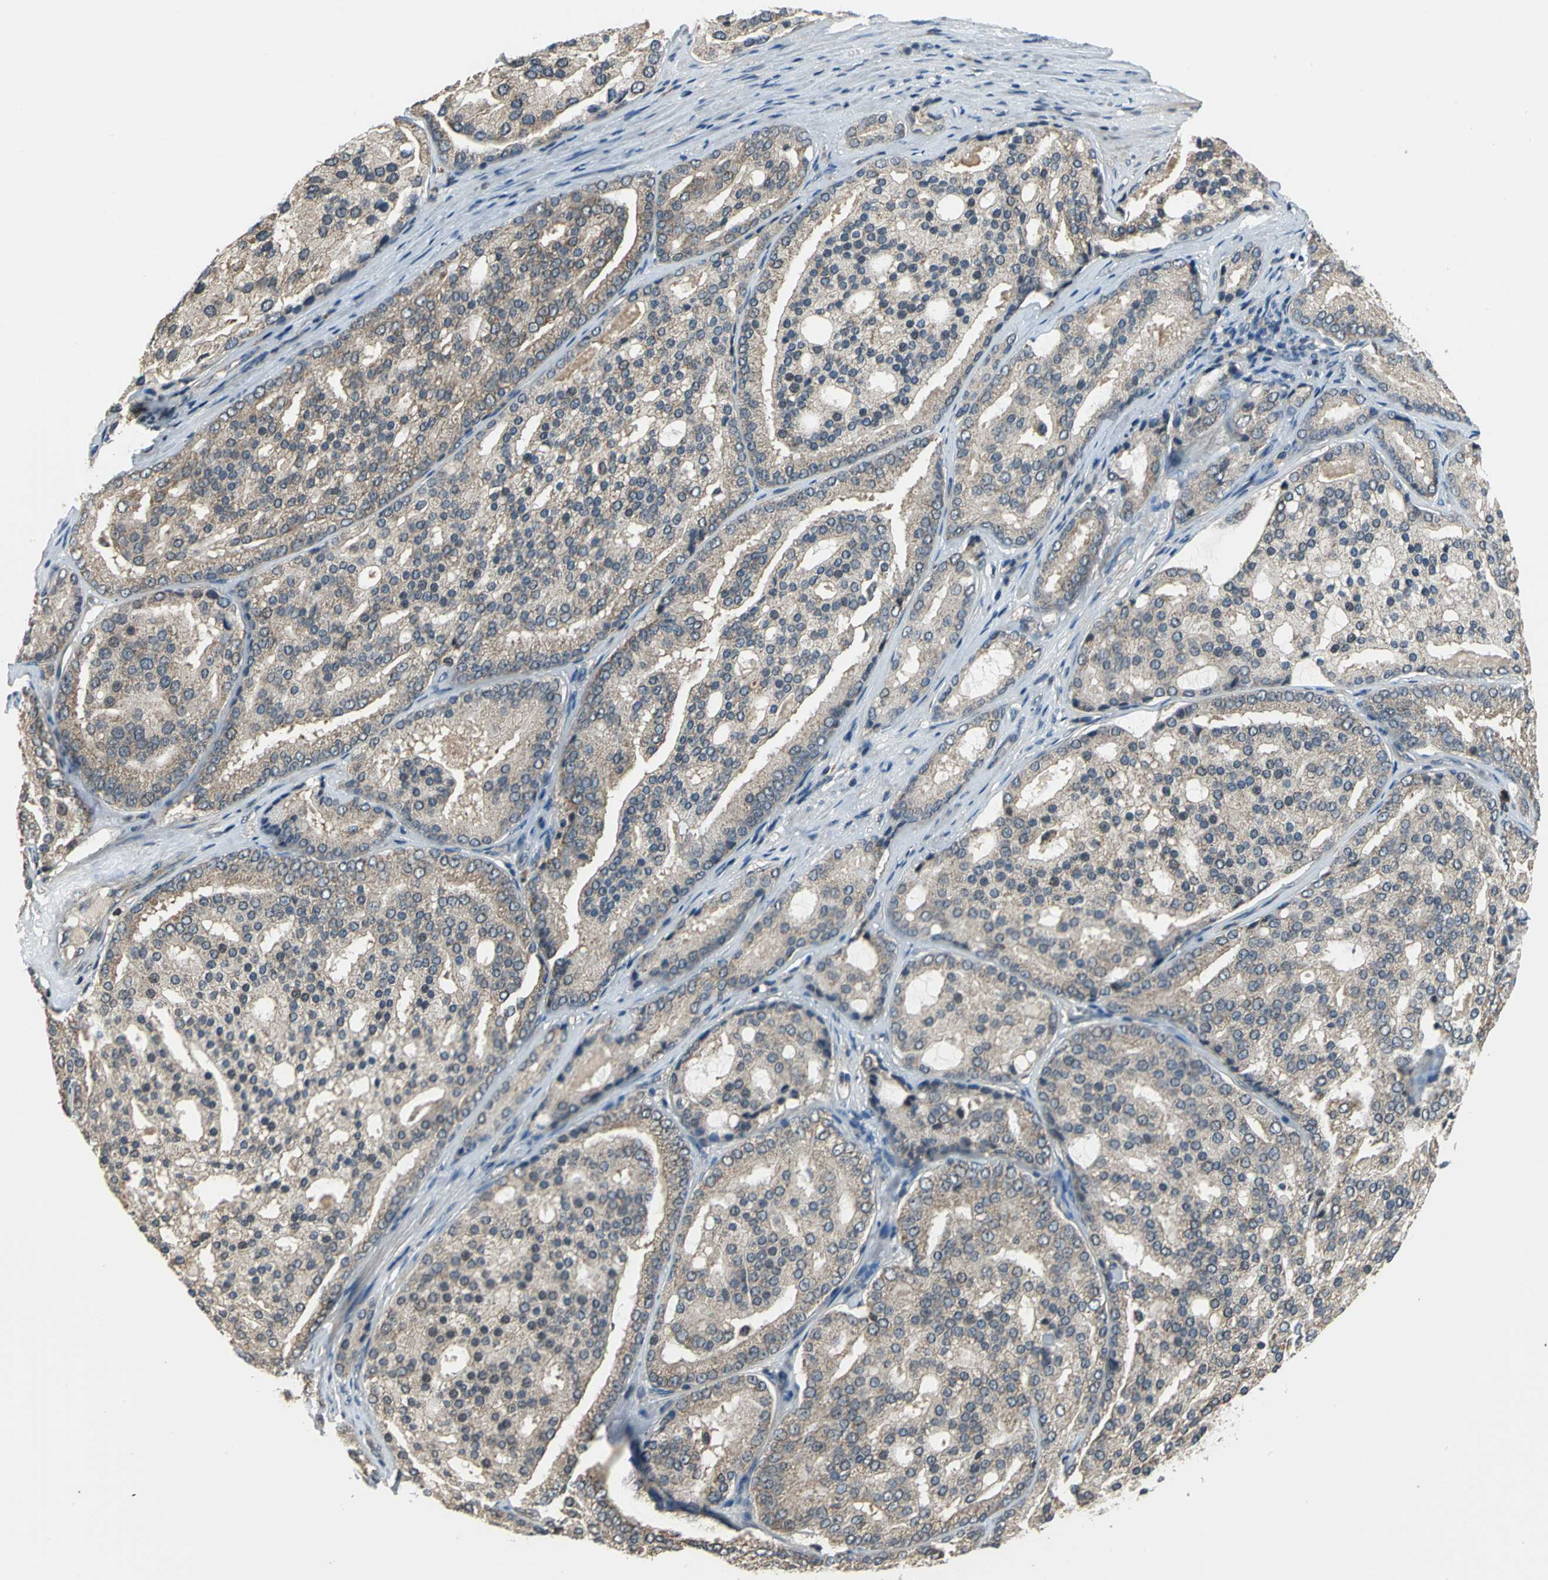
{"staining": {"intensity": "weak", "quantity": ">75%", "location": "cytoplasmic/membranous"}, "tissue": "prostate cancer", "cell_type": "Tumor cells", "image_type": "cancer", "snomed": [{"axis": "morphology", "description": "Adenocarcinoma, High grade"}, {"axis": "topography", "description": "Prostate"}], "caption": "Immunohistochemical staining of prostate cancer (adenocarcinoma (high-grade)) reveals low levels of weak cytoplasmic/membranous protein expression in about >75% of tumor cells. (brown staining indicates protein expression, while blue staining denotes nuclei).", "gene": "TRAK1", "patient": {"sex": "male", "age": 64}}